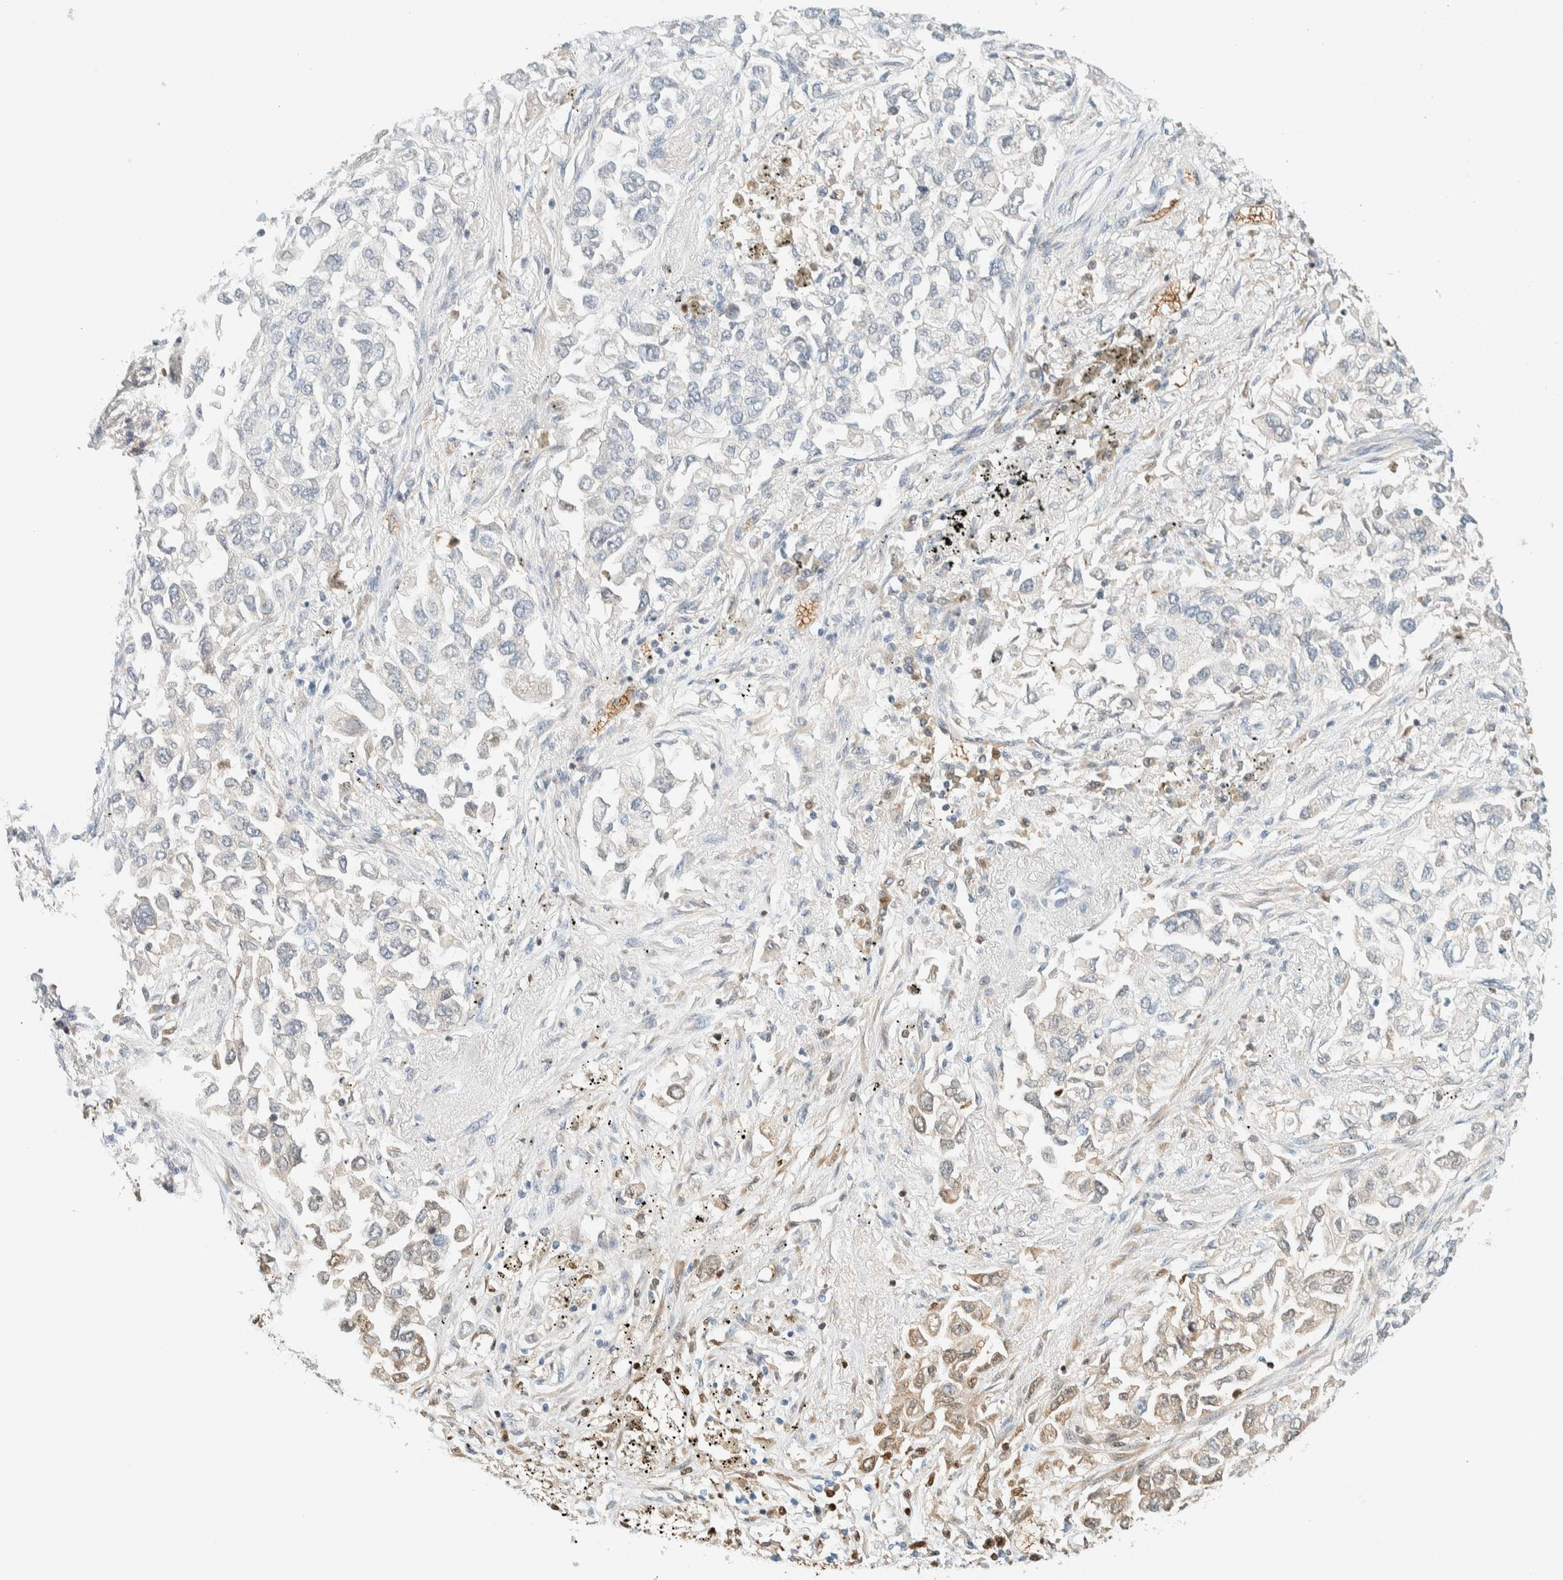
{"staining": {"intensity": "weak", "quantity": "<25%", "location": "cytoplasmic/membranous"}, "tissue": "lung cancer", "cell_type": "Tumor cells", "image_type": "cancer", "snomed": [{"axis": "morphology", "description": "Inflammation, NOS"}, {"axis": "morphology", "description": "Adenocarcinoma, NOS"}, {"axis": "topography", "description": "Lung"}], "caption": "This is an immunohistochemistry (IHC) histopathology image of lung cancer (adenocarcinoma). There is no staining in tumor cells.", "gene": "TSTD2", "patient": {"sex": "male", "age": 63}}